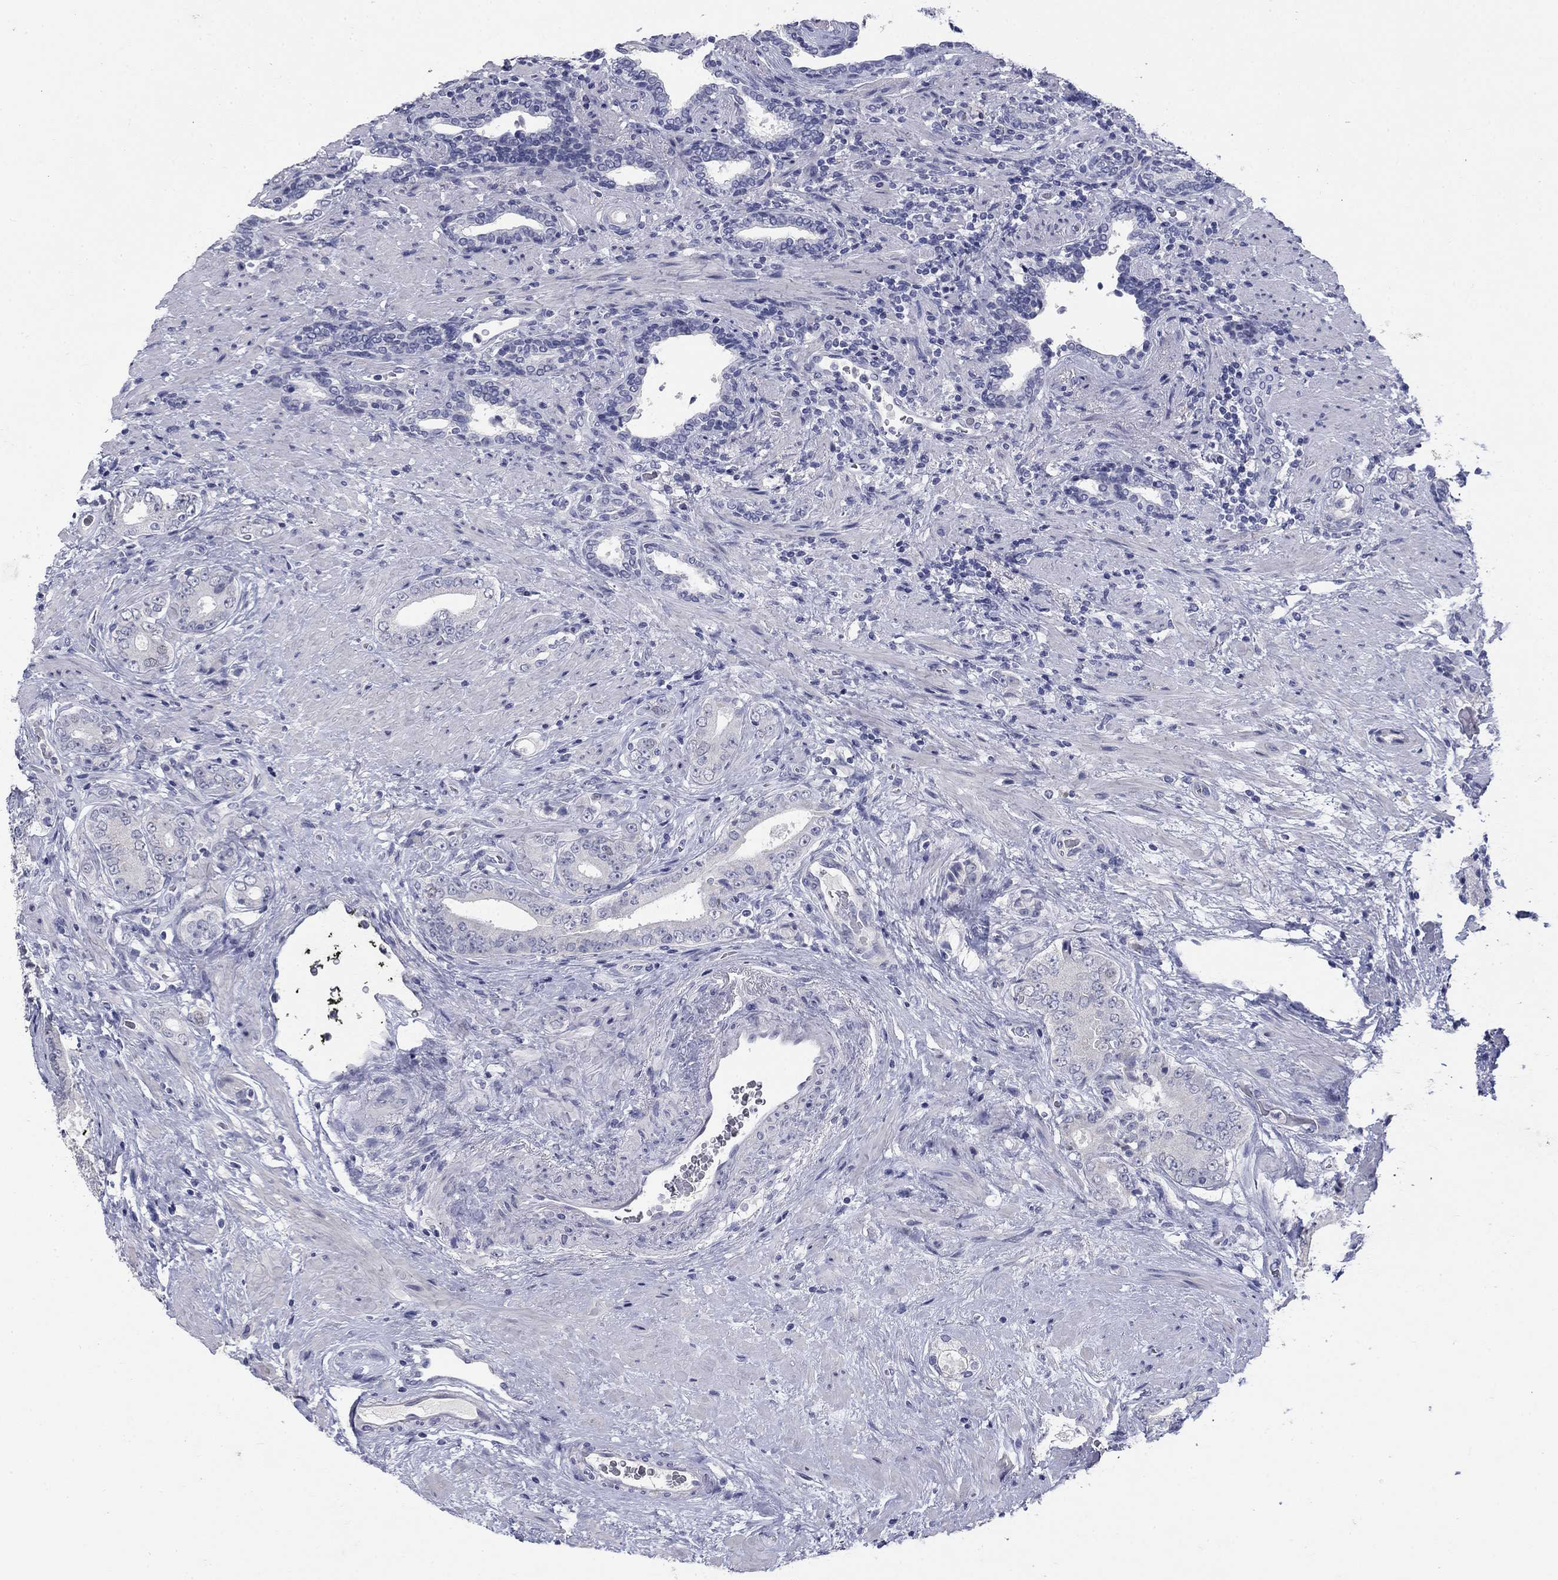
{"staining": {"intensity": "negative", "quantity": "none", "location": "none"}, "tissue": "prostate cancer", "cell_type": "Tumor cells", "image_type": "cancer", "snomed": [{"axis": "morphology", "description": "Adenocarcinoma, Low grade"}, {"axis": "topography", "description": "Prostate and seminal vesicle, NOS"}], "caption": "Photomicrograph shows no protein positivity in tumor cells of adenocarcinoma (low-grade) (prostate) tissue.", "gene": "ELAVL4", "patient": {"sex": "male", "age": 61}}